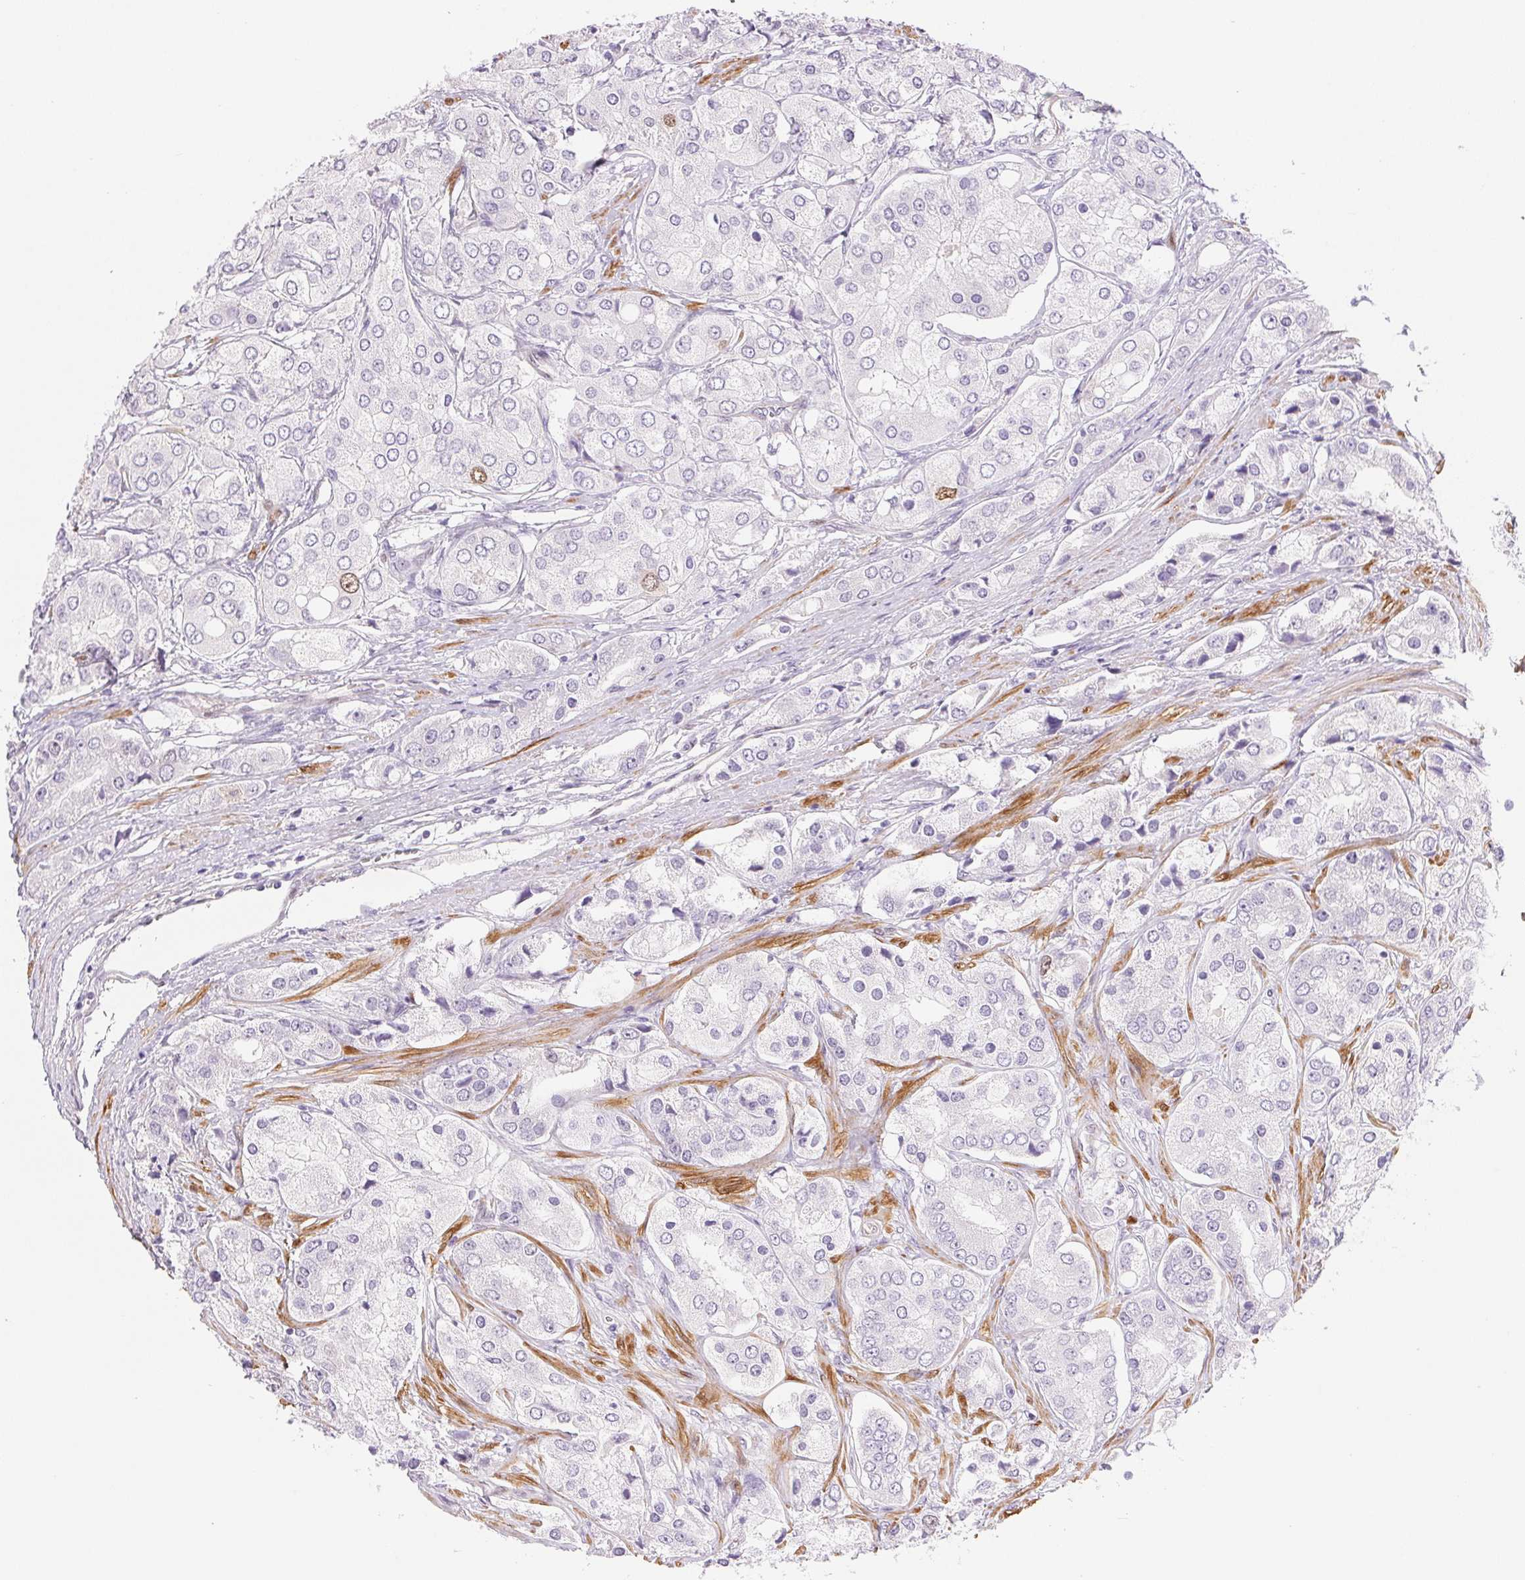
{"staining": {"intensity": "negative", "quantity": "none", "location": "none"}, "tissue": "prostate cancer", "cell_type": "Tumor cells", "image_type": "cancer", "snomed": [{"axis": "morphology", "description": "Adenocarcinoma, Low grade"}, {"axis": "topography", "description": "Prostate"}], "caption": "Low-grade adenocarcinoma (prostate) stained for a protein using immunohistochemistry (IHC) shows no expression tumor cells.", "gene": "SMTN", "patient": {"sex": "male", "age": 69}}